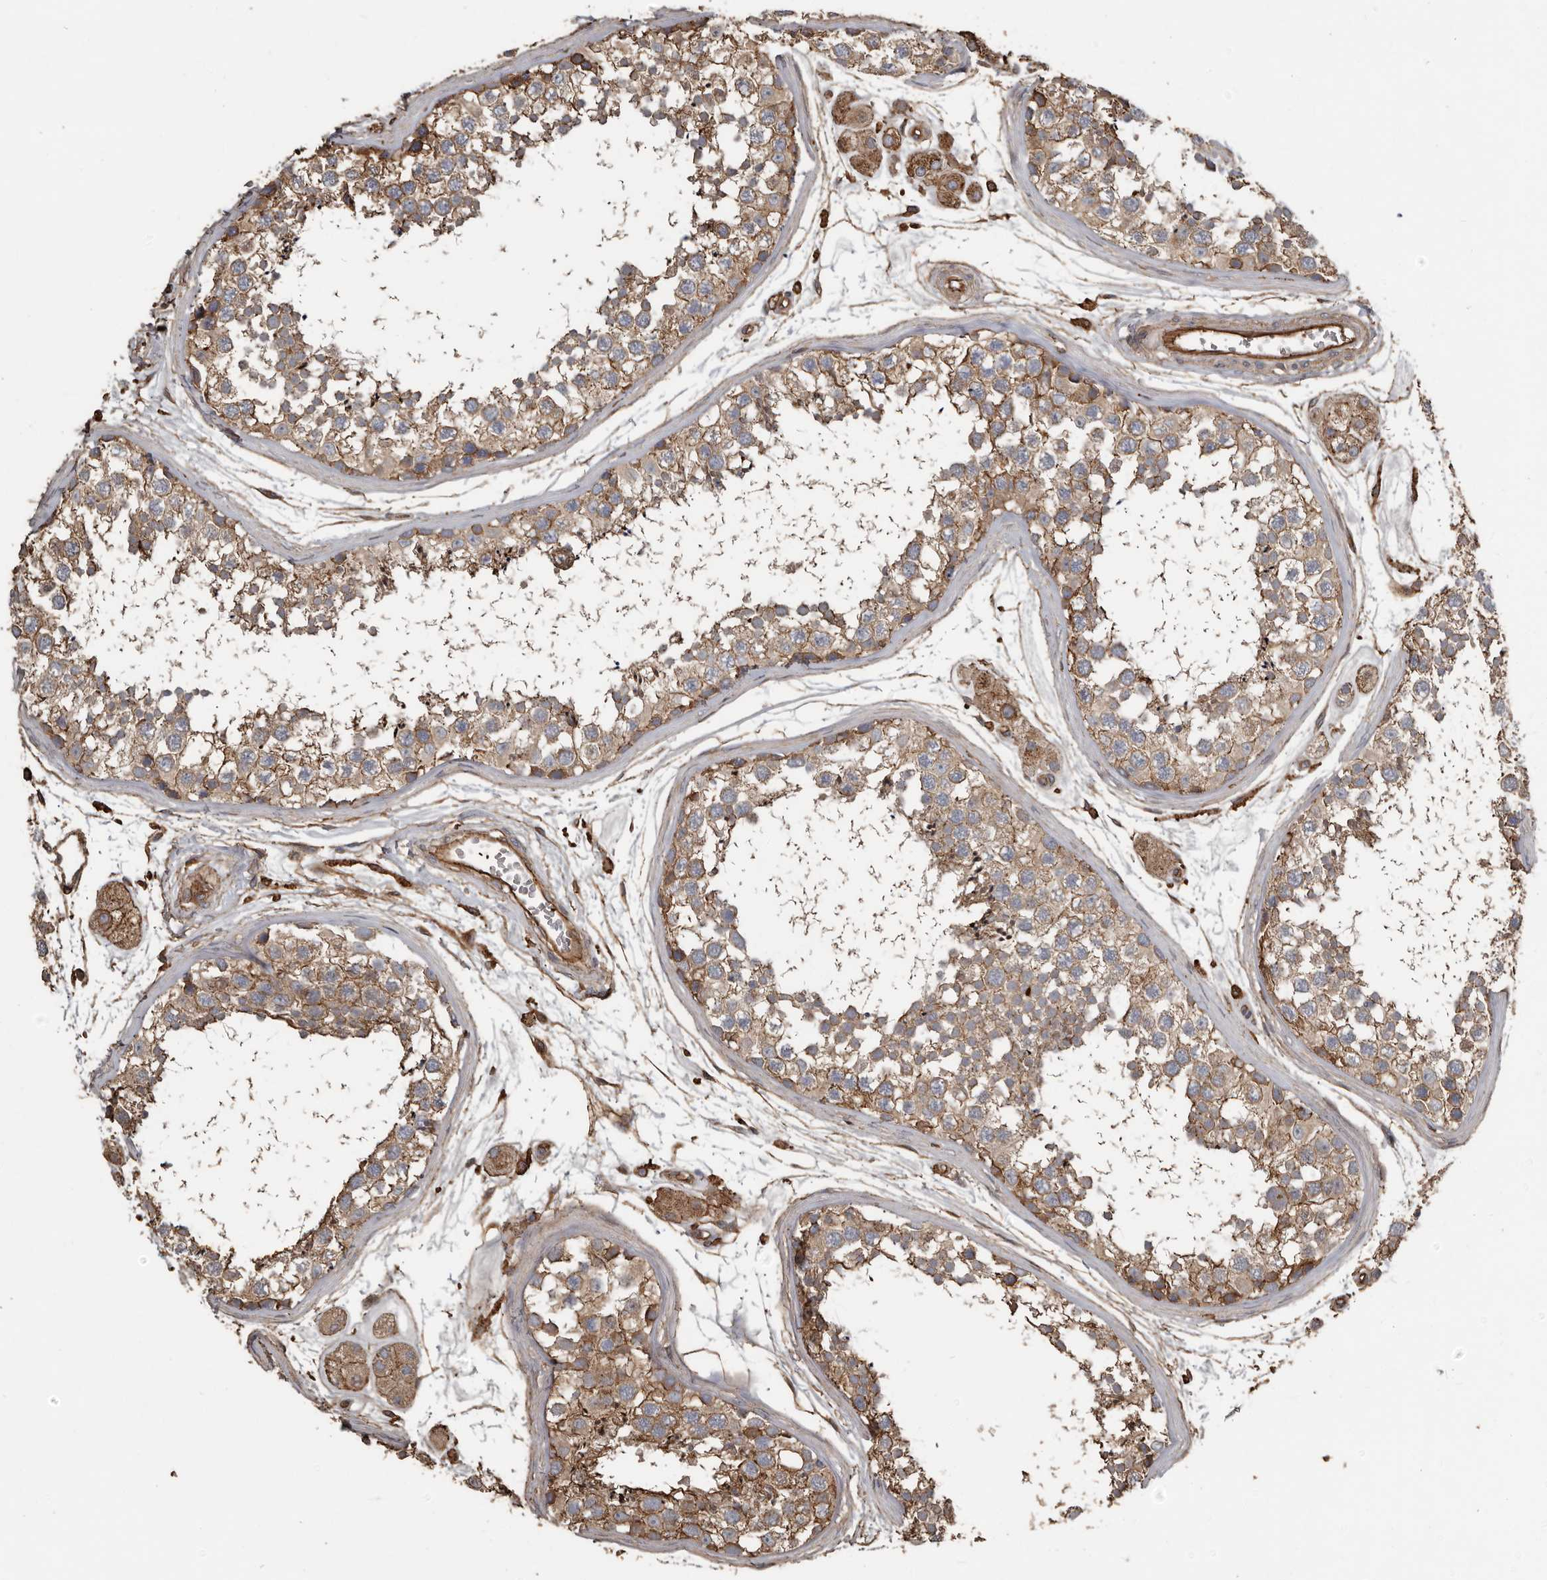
{"staining": {"intensity": "moderate", "quantity": ">75%", "location": "cytoplasmic/membranous"}, "tissue": "testis", "cell_type": "Cells in seminiferous ducts", "image_type": "normal", "snomed": [{"axis": "morphology", "description": "Normal tissue, NOS"}, {"axis": "topography", "description": "Testis"}], "caption": "Cells in seminiferous ducts exhibit medium levels of moderate cytoplasmic/membranous expression in about >75% of cells in unremarkable testis.", "gene": "DENND6B", "patient": {"sex": "male", "age": 56}}